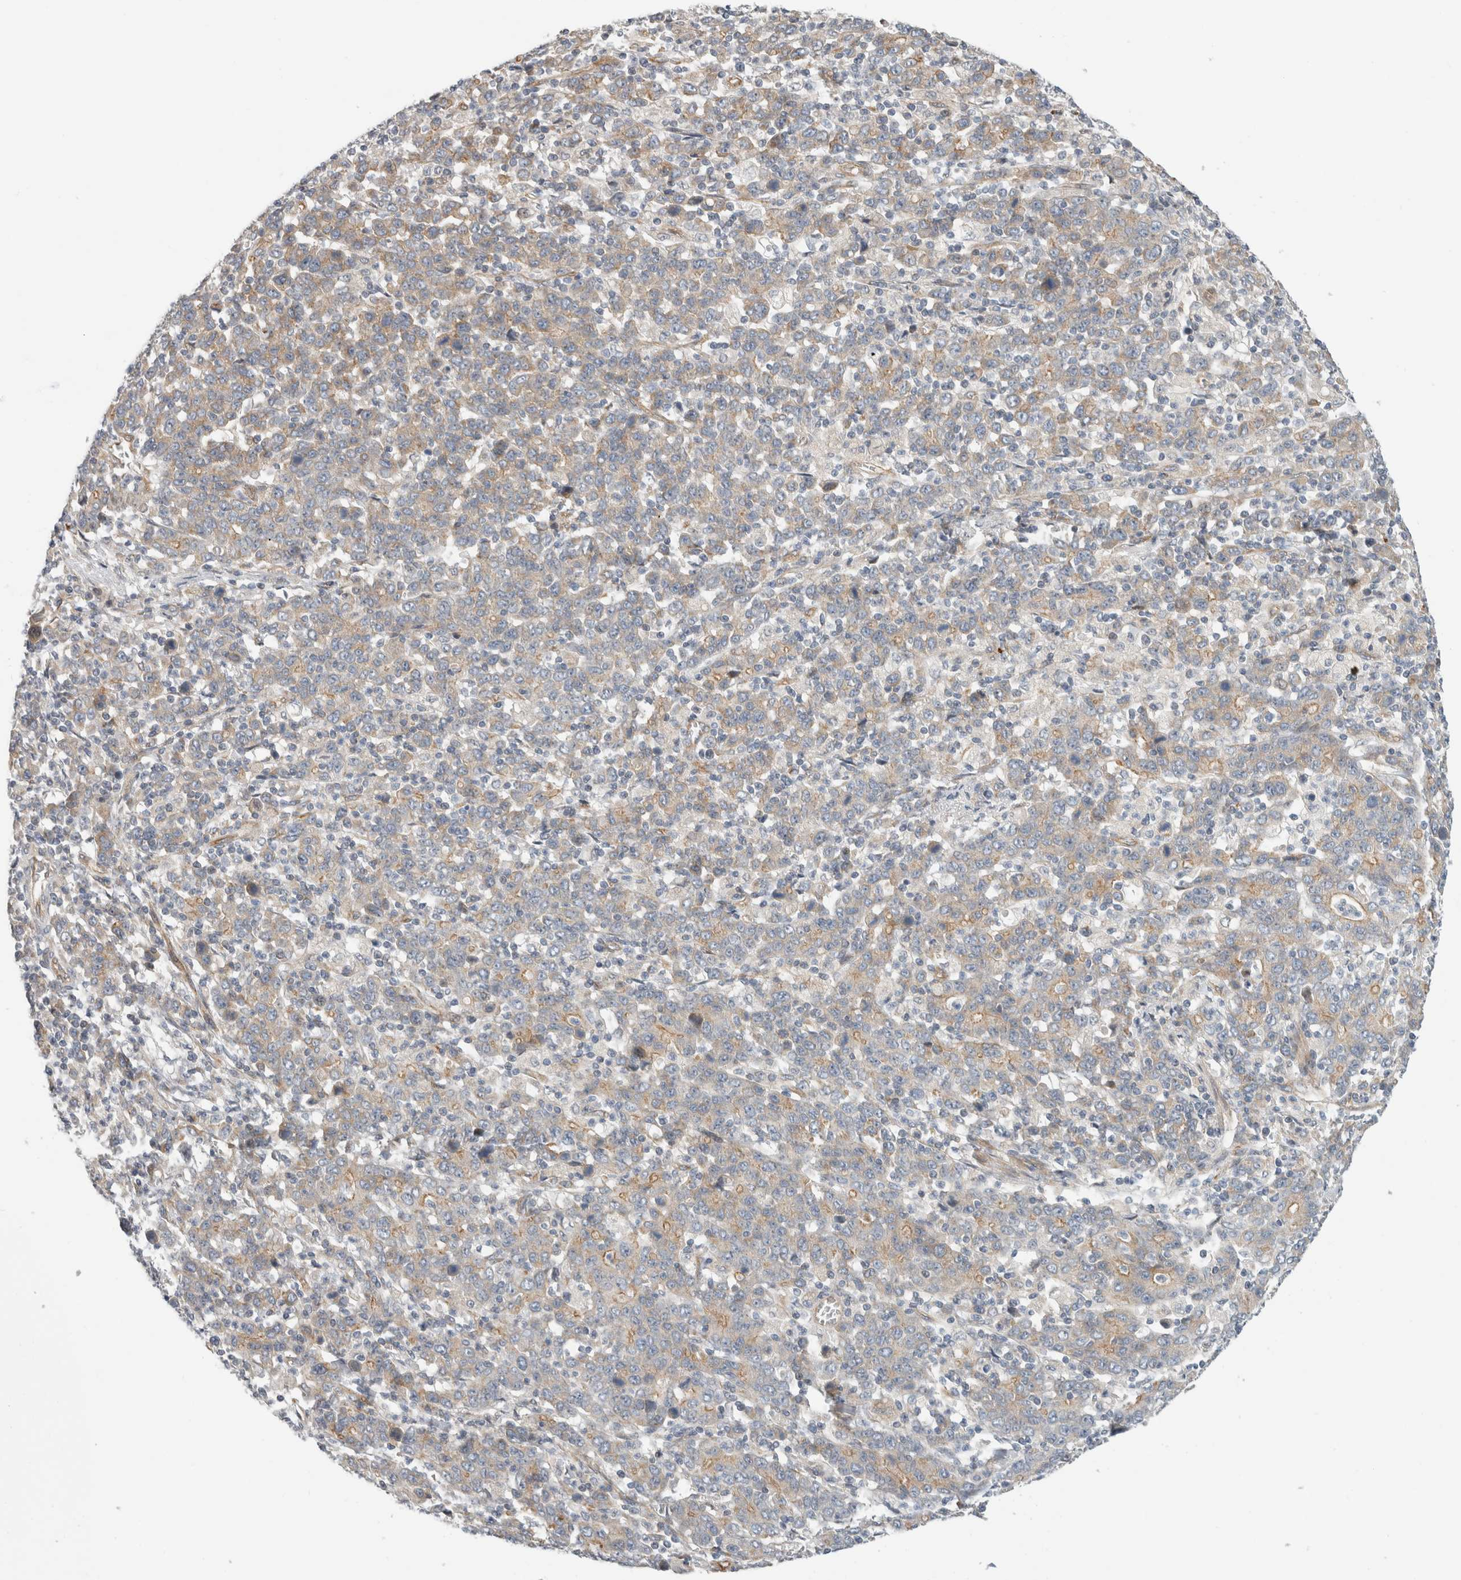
{"staining": {"intensity": "weak", "quantity": ">75%", "location": "cytoplasmic/membranous"}, "tissue": "stomach cancer", "cell_type": "Tumor cells", "image_type": "cancer", "snomed": [{"axis": "morphology", "description": "Adenocarcinoma, NOS"}, {"axis": "topography", "description": "Stomach, upper"}], "caption": "Protein analysis of stomach cancer (adenocarcinoma) tissue displays weak cytoplasmic/membranous staining in about >75% of tumor cells.", "gene": "KPNA5", "patient": {"sex": "male", "age": 69}}